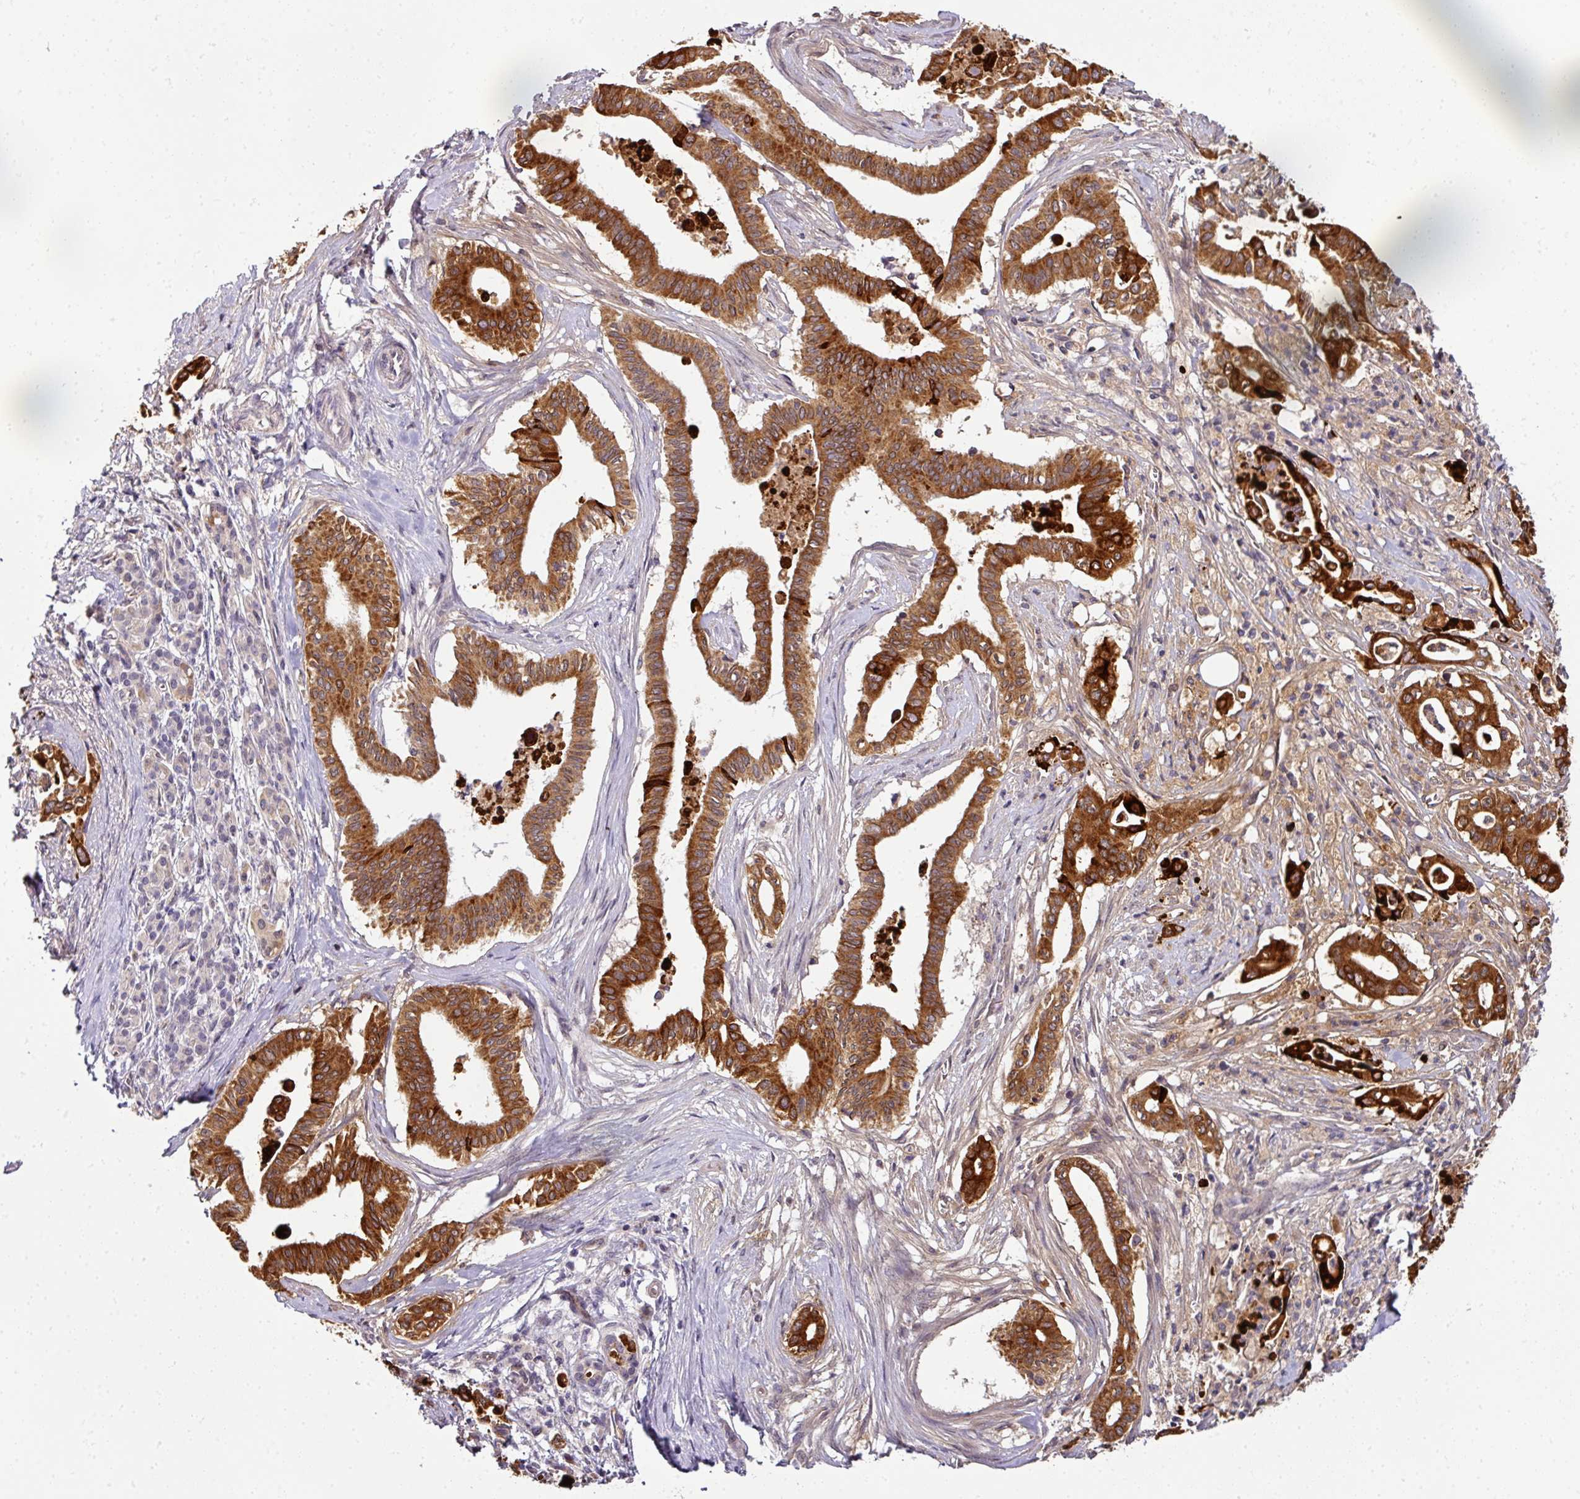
{"staining": {"intensity": "strong", "quantity": ">75%", "location": "cytoplasmic/membranous"}, "tissue": "pancreatic cancer", "cell_type": "Tumor cells", "image_type": "cancer", "snomed": [{"axis": "morphology", "description": "Adenocarcinoma, NOS"}, {"axis": "topography", "description": "Pancreas"}], "caption": "Human pancreatic cancer stained with a protein marker reveals strong staining in tumor cells.", "gene": "NAPSA", "patient": {"sex": "female", "age": 77}}